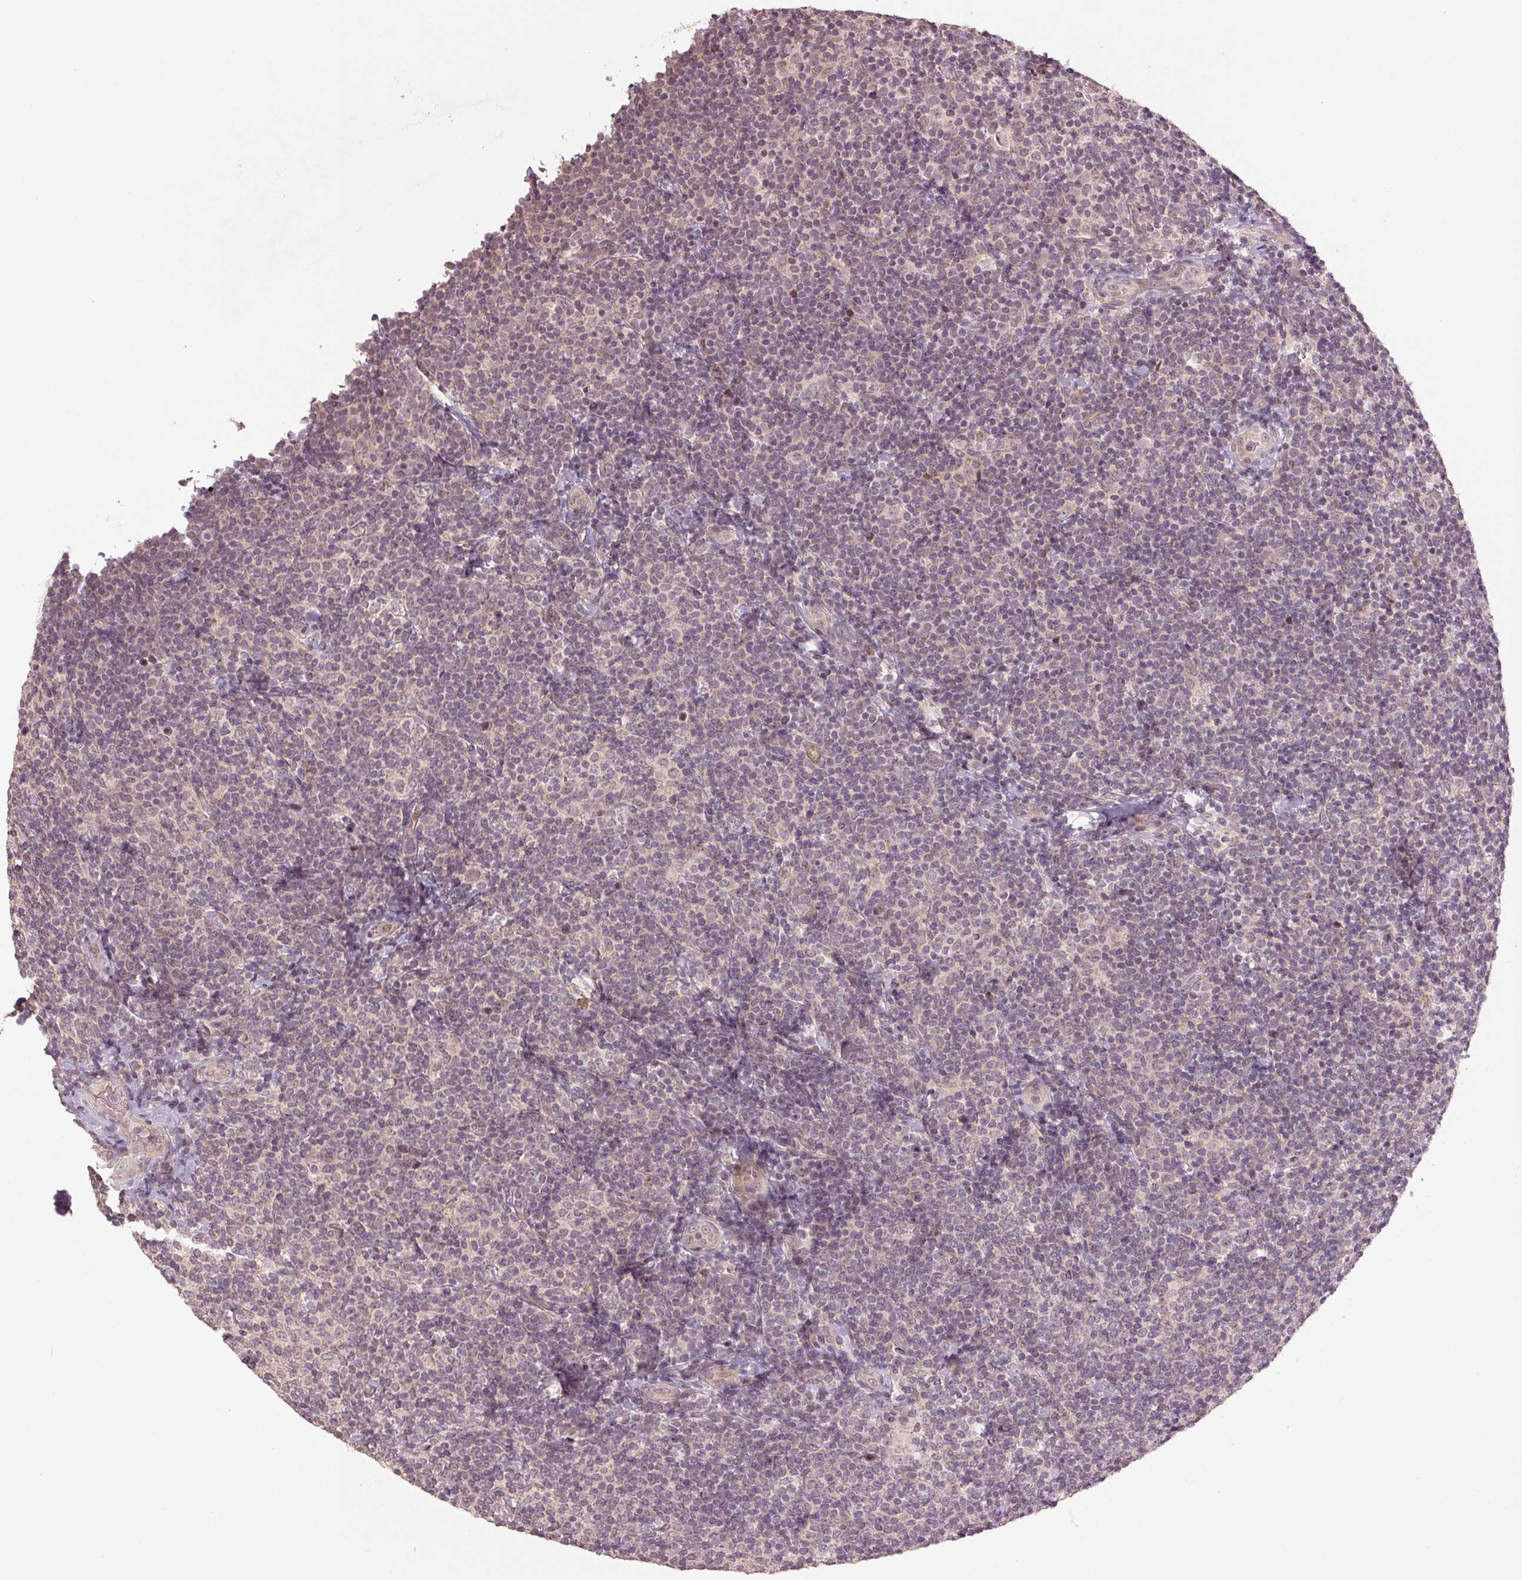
{"staining": {"intensity": "negative", "quantity": "none", "location": "none"}, "tissue": "lymphoma", "cell_type": "Tumor cells", "image_type": "cancer", "snomed": [{"axis": "morphology", "description": "Malignant lymphoma, non-Hodgkin's type, Low grade"}, {"axis": "topography", "description": "Lymph node"}], "caption": "This is an immunohistochemistry (IHC) micrograph of lymphoma. There is no staining in tumor cells.", "gene": "SMLR1", "patient": {"sex": "female", "age": 56}}